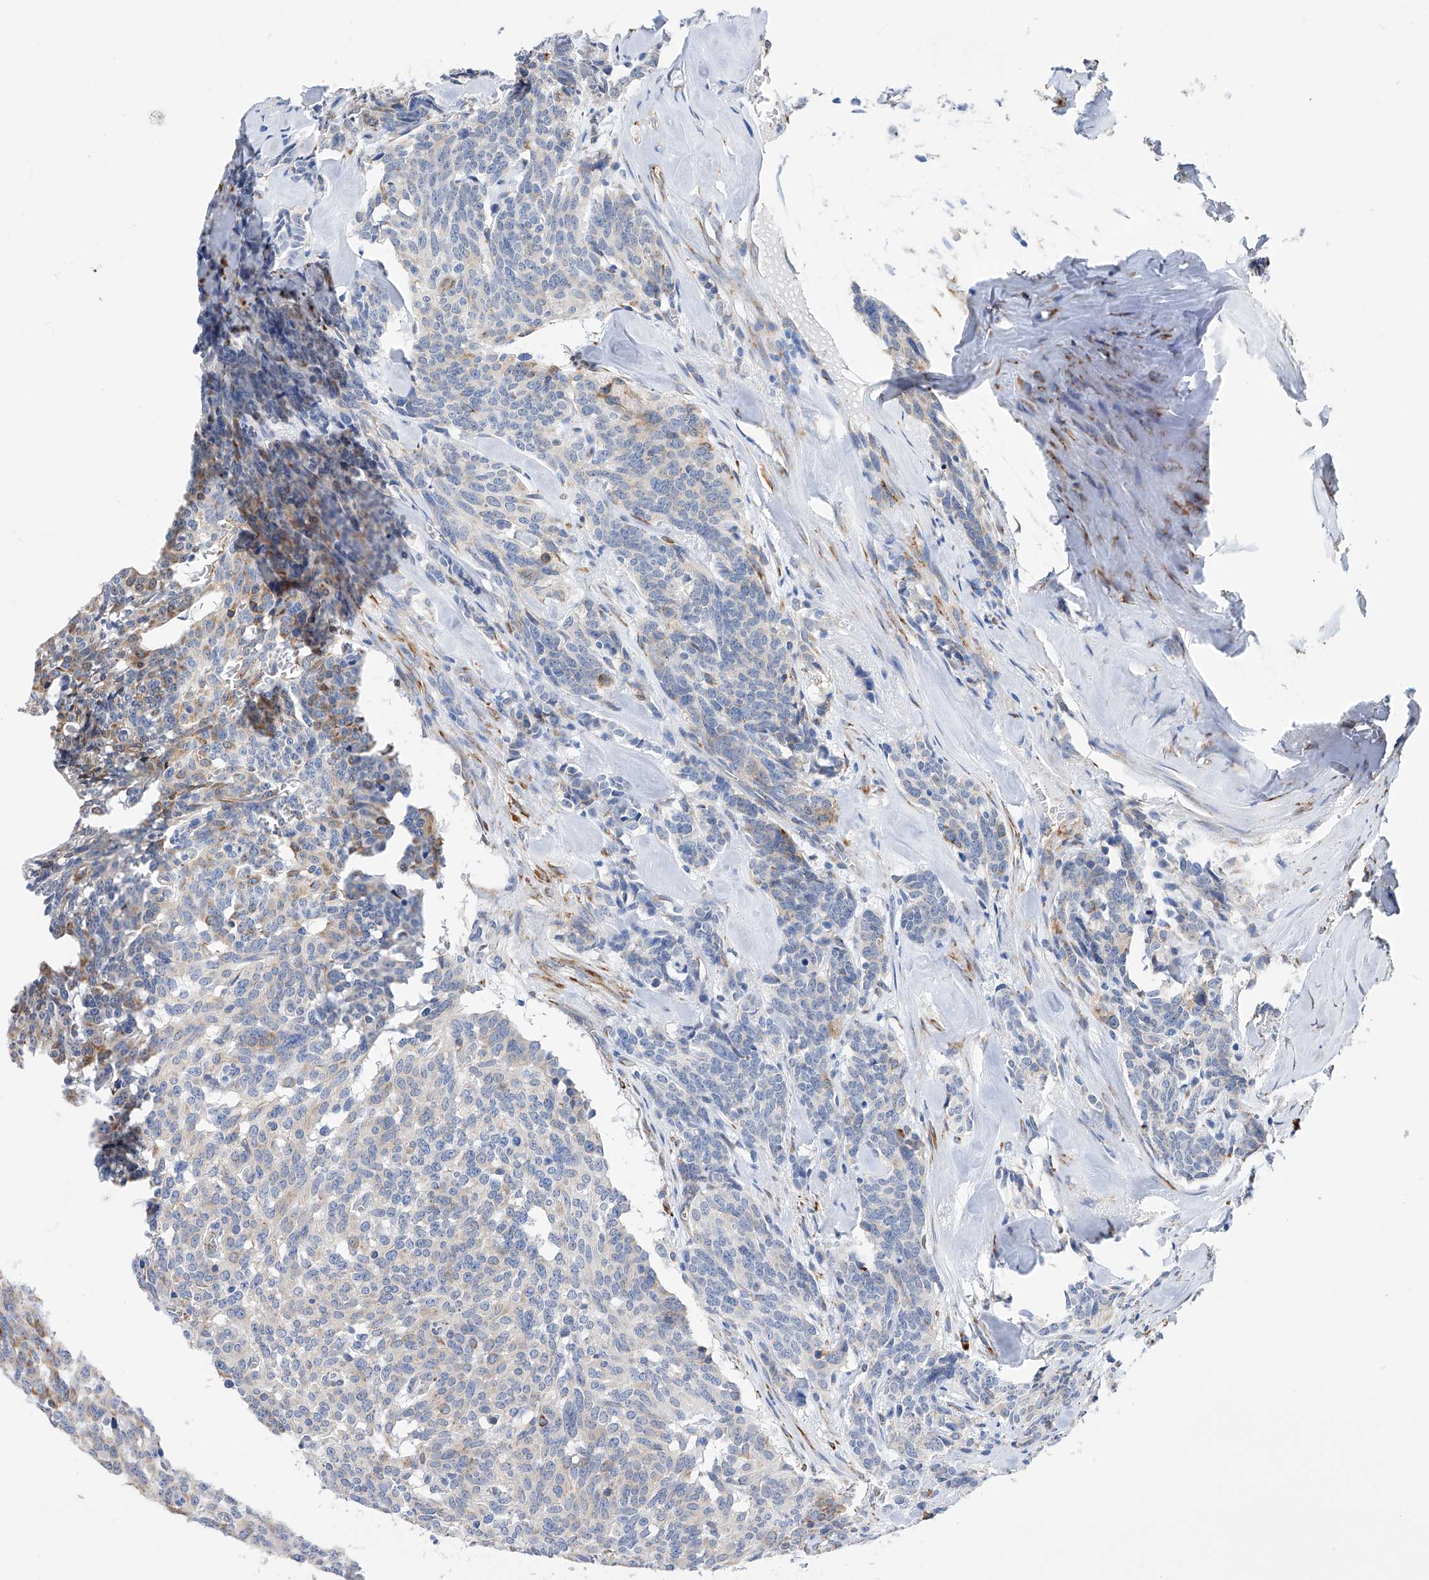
{"staining": {"intensity": "weak", "quantity": "<25%", "location": "cytoplasmic/membranous"}, "tissue": "carcinoid", "cell_type": "Tumor cells", "image_type": "cancer", "snomed": [{"axis": "morphology", "description": "Carcinoid, malignant, NOS"}, {"axis": "topography", "description": "Lung"}], "caption": "Carcinoid (malignant) stained for a protein using immunohistochemistry (IHC) reveals no expression tumor cells.", "gene": "PDIA5", "patient": {"sex": "female", "age": 46}}